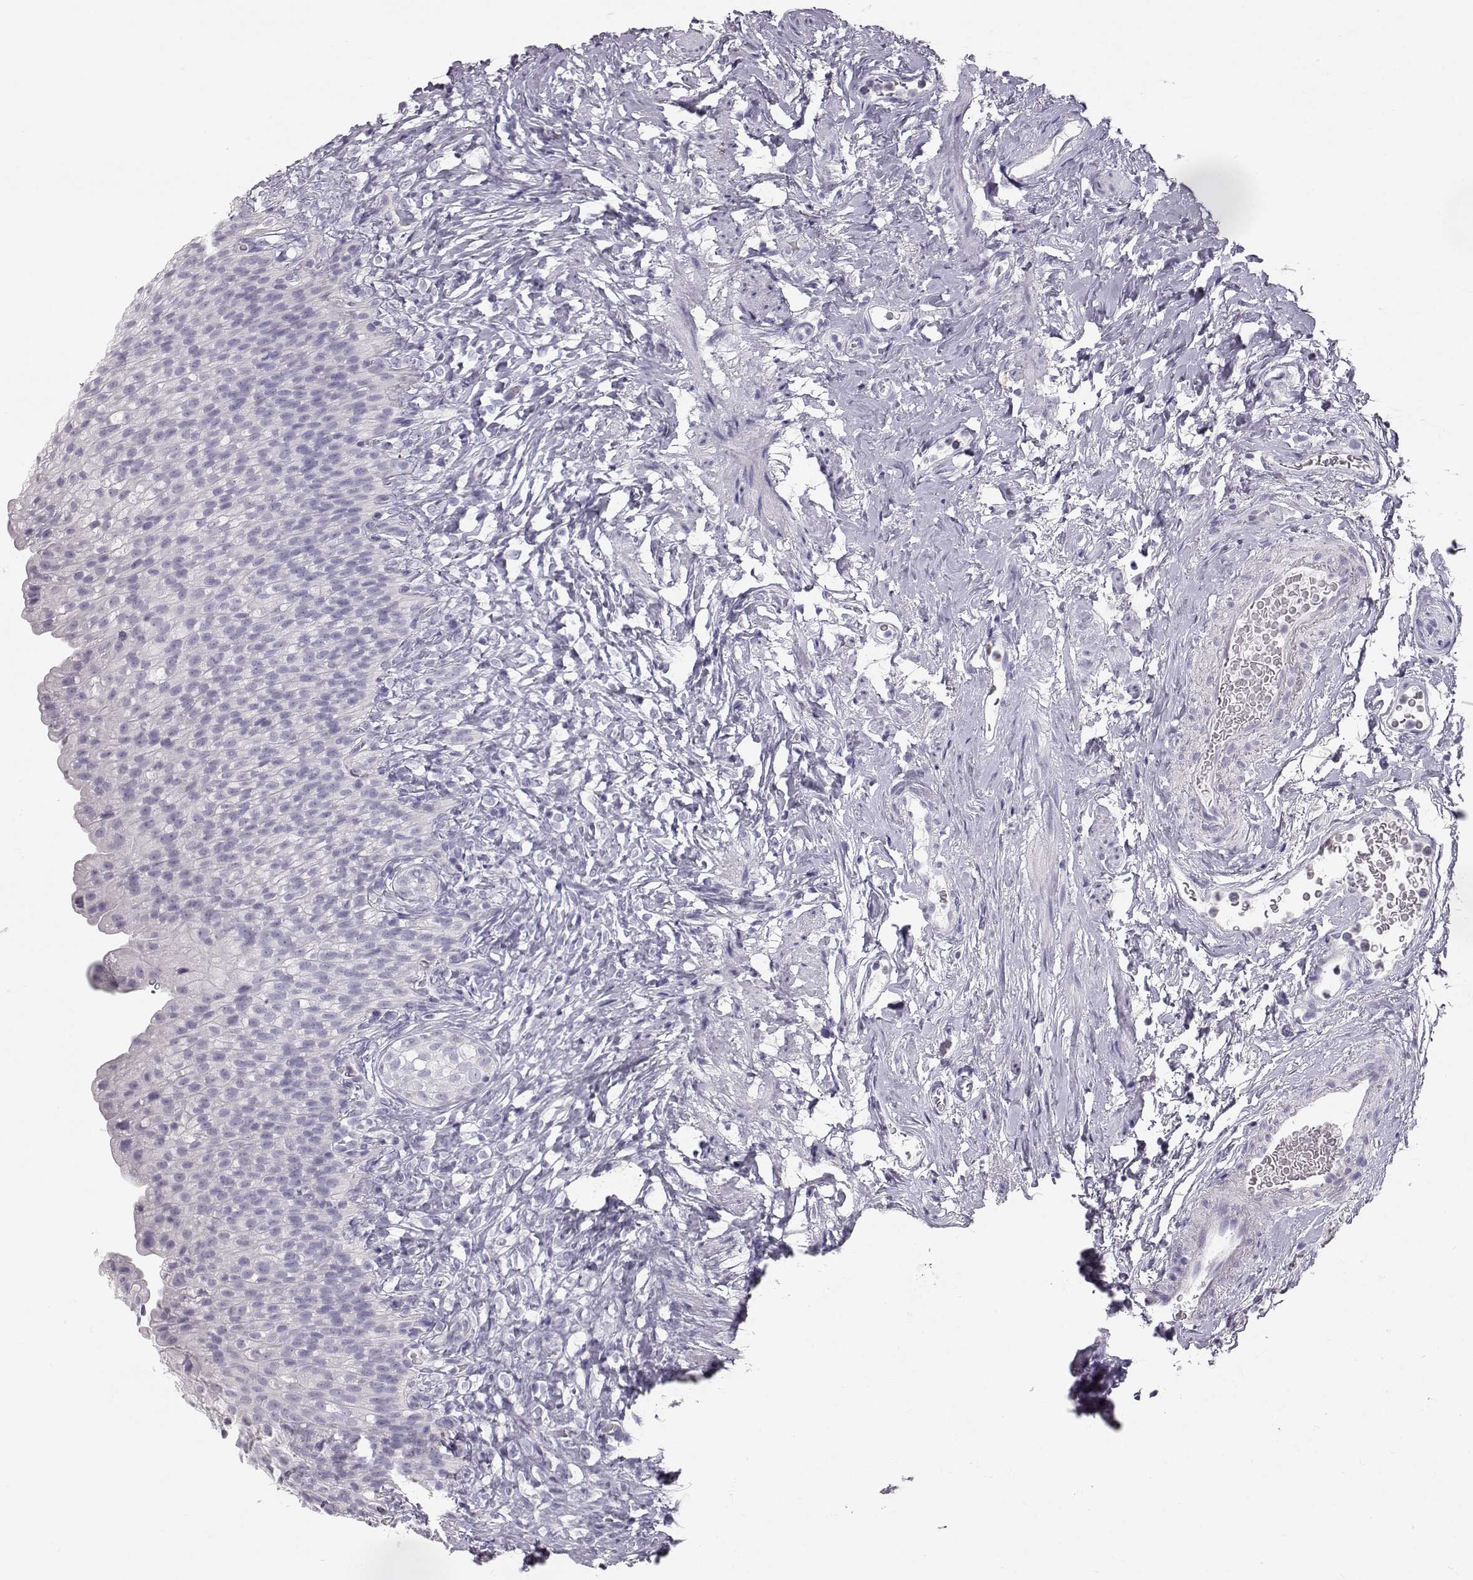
{"staining": {"intensity": "negative", "quantity": "none", "location": "none"}, "tissue": "urinary bladder", "cell_type": "Urothelial cells", "image_type": "normal", "snomed": [{"axis": "morphology", "description": "Normal tissue, NOS"}, {"axis": "topography", "description": "Urinary bladder"}], "caption": "This micrograph is of benign urinary bladder stained with immunohistochemistry (IHC) to label a protein in brown with the nuclei are counter-stained blue. There is no positivity in urothelial cells. (DAB immunohistochemistry (IHC) with hematoxylin counter stain).", "gene": "KRT31", "patient": {"sex": "male", "age": 76}}